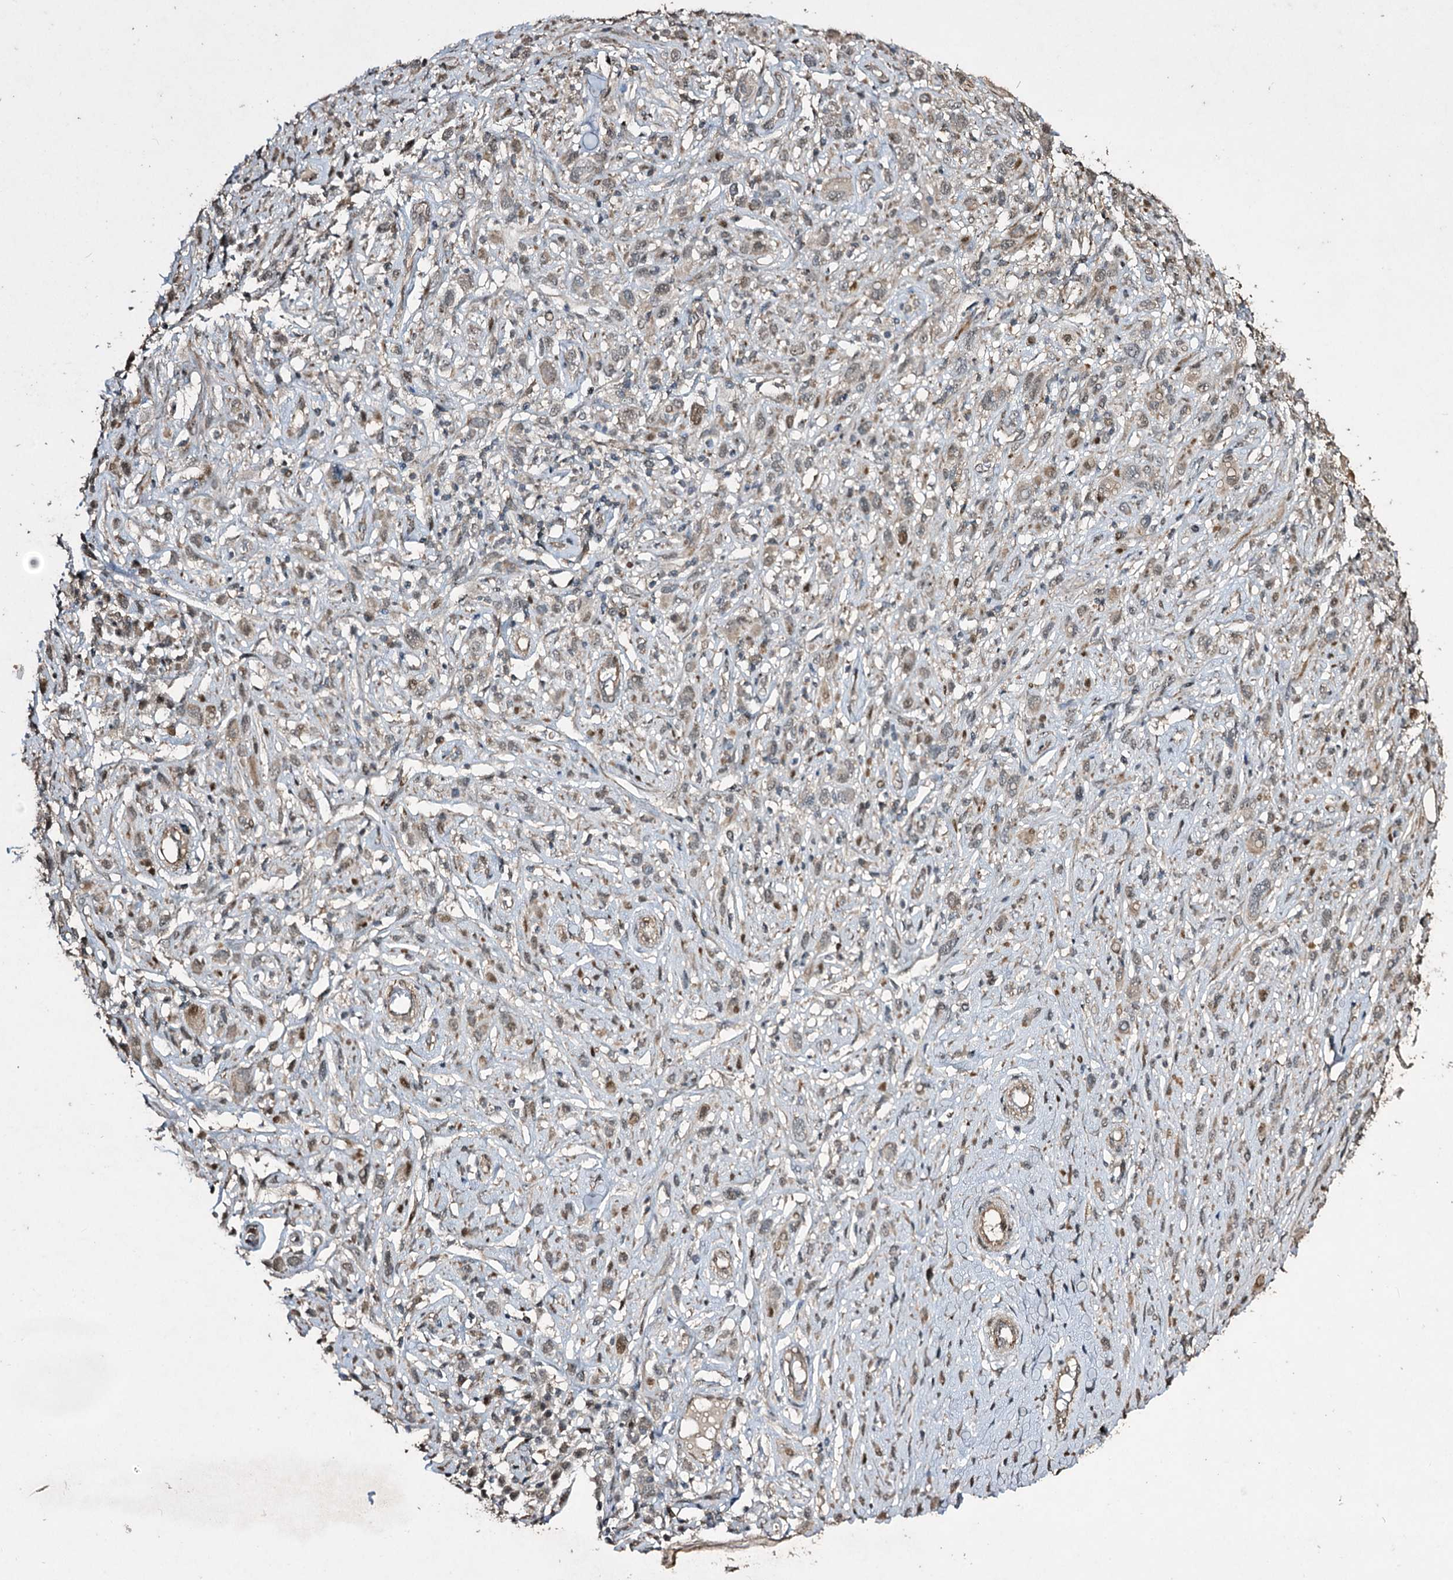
{"staining": {"intensity": "negative", "quantity": "none", "location": "none"}, "tissue": "melanoma", "cell_type": "Tumor cells", "image_type": "cancer", "snomed": [{"axis": "morphology", "description": "Malignant melanoma, NOS"}, {"axis": "topography", "description": "Skin of trunk"}], "caption": "Tumor cells are negative for brown protein staining in malignant melanoma. (DAB immunohistochemistry (IHC) with hematoxylin counter stain).", "gene": "CPNE8", "patient": {"sex": "male", "age": 71}}